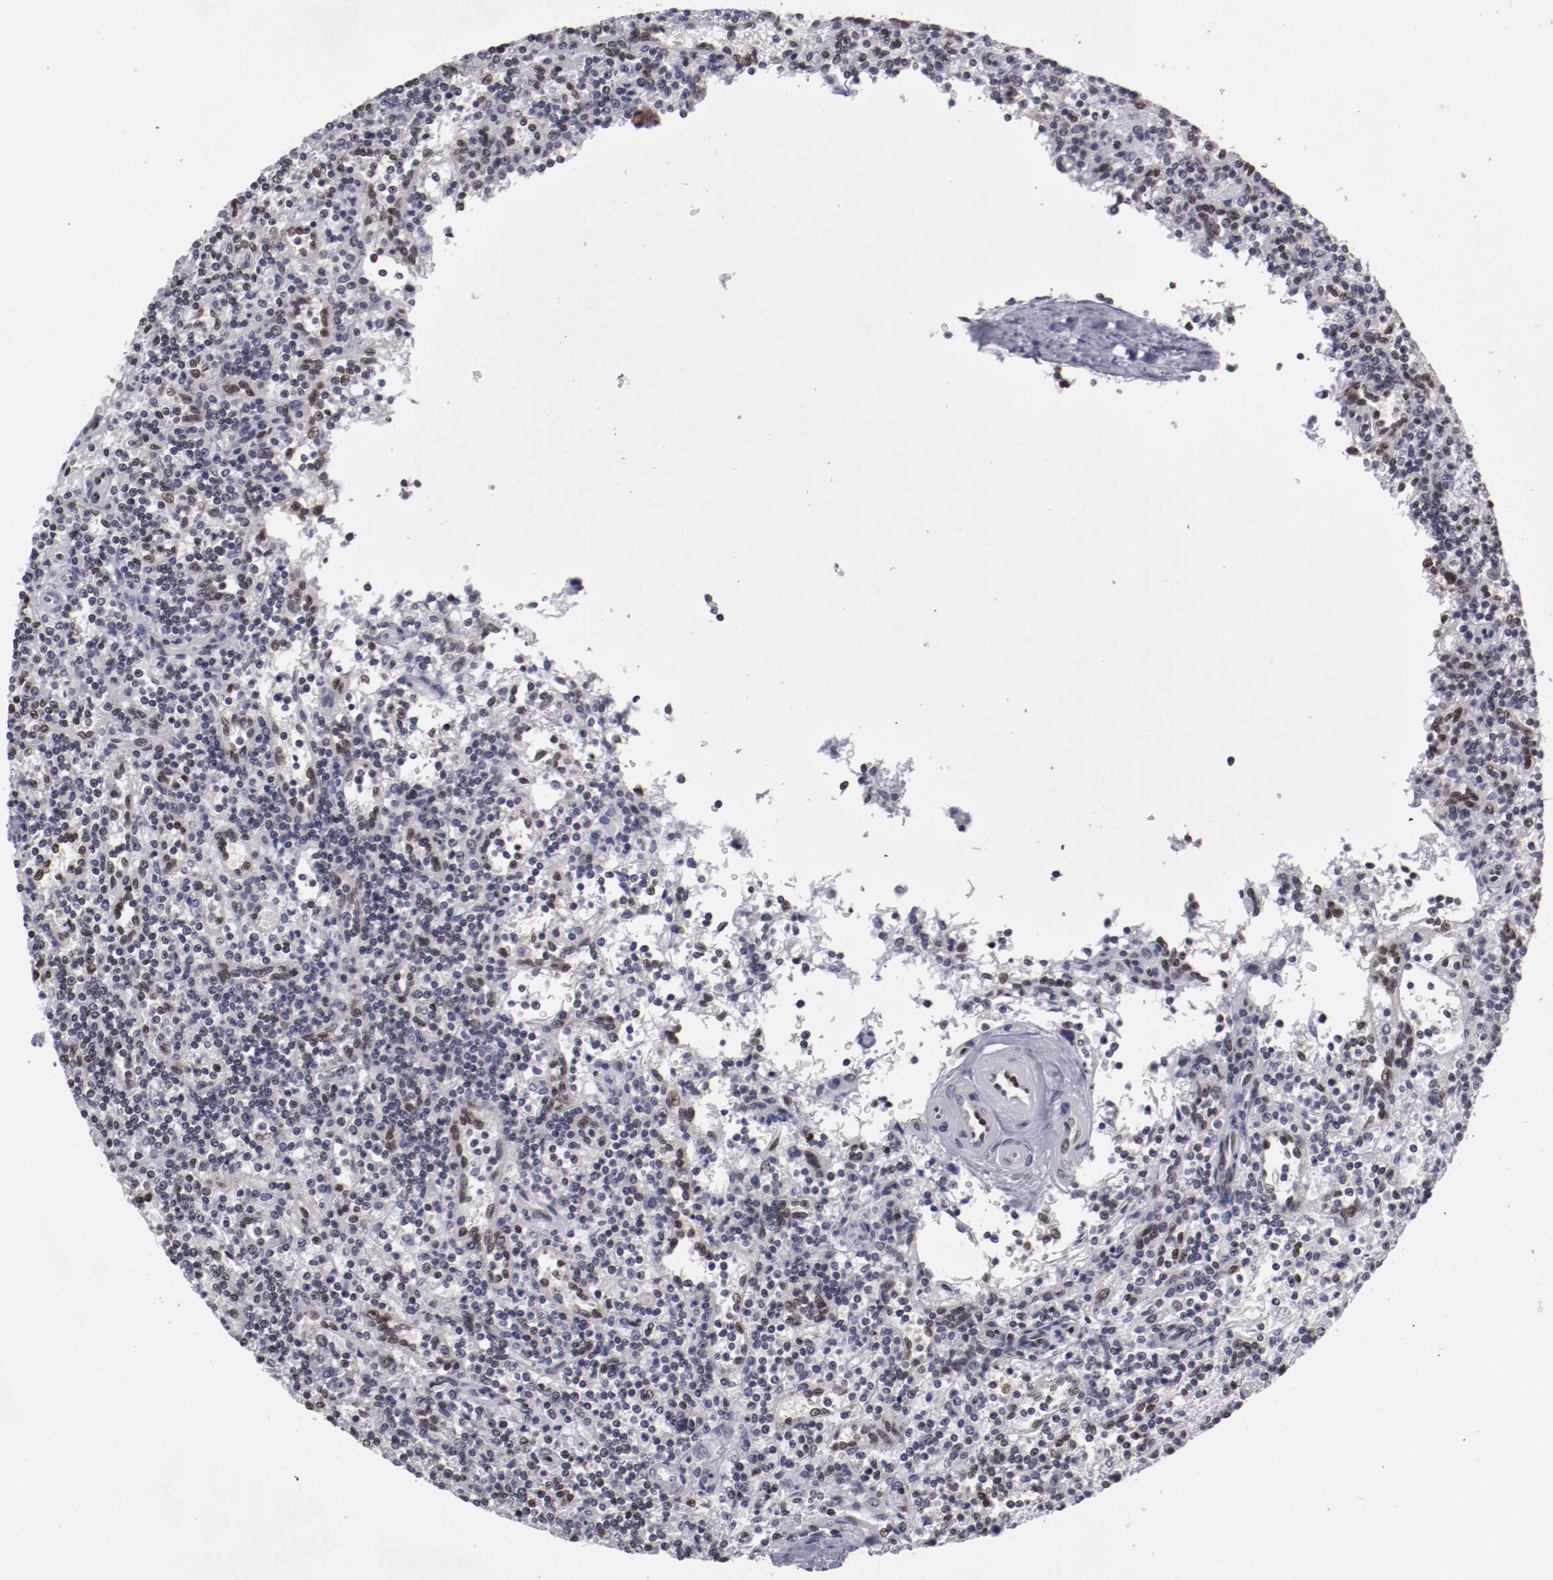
{"staining": {"intensity": "negative", "quantity": "none", "location": "none"}, "tissue": "lymphoma", "cell_type": "Tumor cells", "image_type": "cancer", "snomed": [{"axis": "morphology", "description": "Malignant lymphoma, non-Hodgkin's type, Low grade"}, {"axis": "topography", "description": "Spleen"}], "caption": "There is no significant staining in tumor cells of malignant lymphoma, non-Hodgkin's type (low-grade).", "gene": "DDX24", "patient": {"sex": "male", "age": 73}}